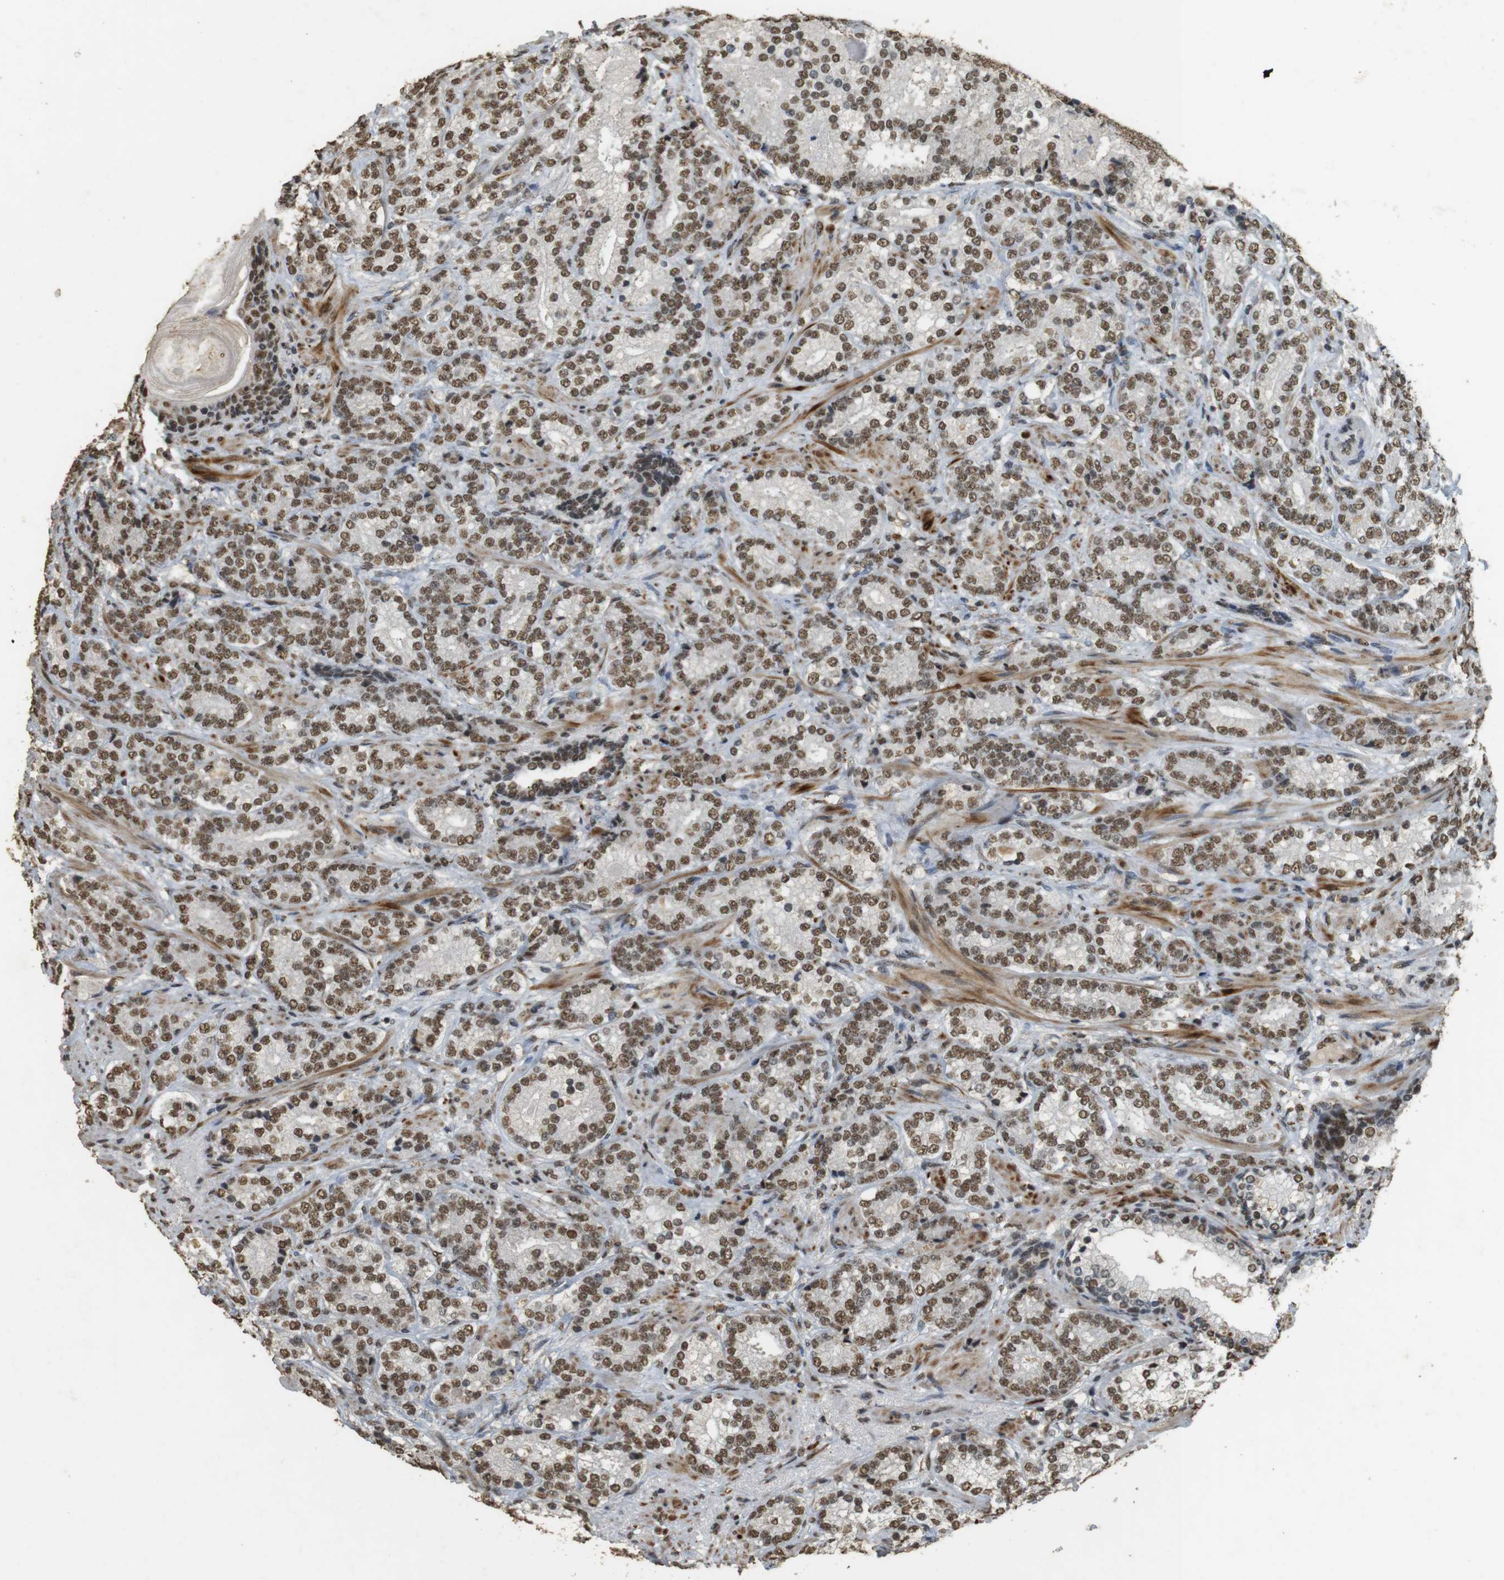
{"staining": {"intensity": "moderate", "quantity": ">75%", "location": "nuclear"}, "tissue": "prostate cancer", "cell_type": "Tumor cells", "image_type": "cancer", "snomed": [{"axis": "morphology", "description": "Adenocarcinoma, High grade"}, {"axis": "topography", "description": "Prostate"}], "caption": "An immunohistochemistry (IHC) micrograph of tumor tissue is shown. Protein staining in brown shows moderate nuclear positivity in prostate cancer (high-grade adenocarcinoma) within tumor cells.", "gene": "GATA4", "patient": {"sex": "male", "age": 61}}